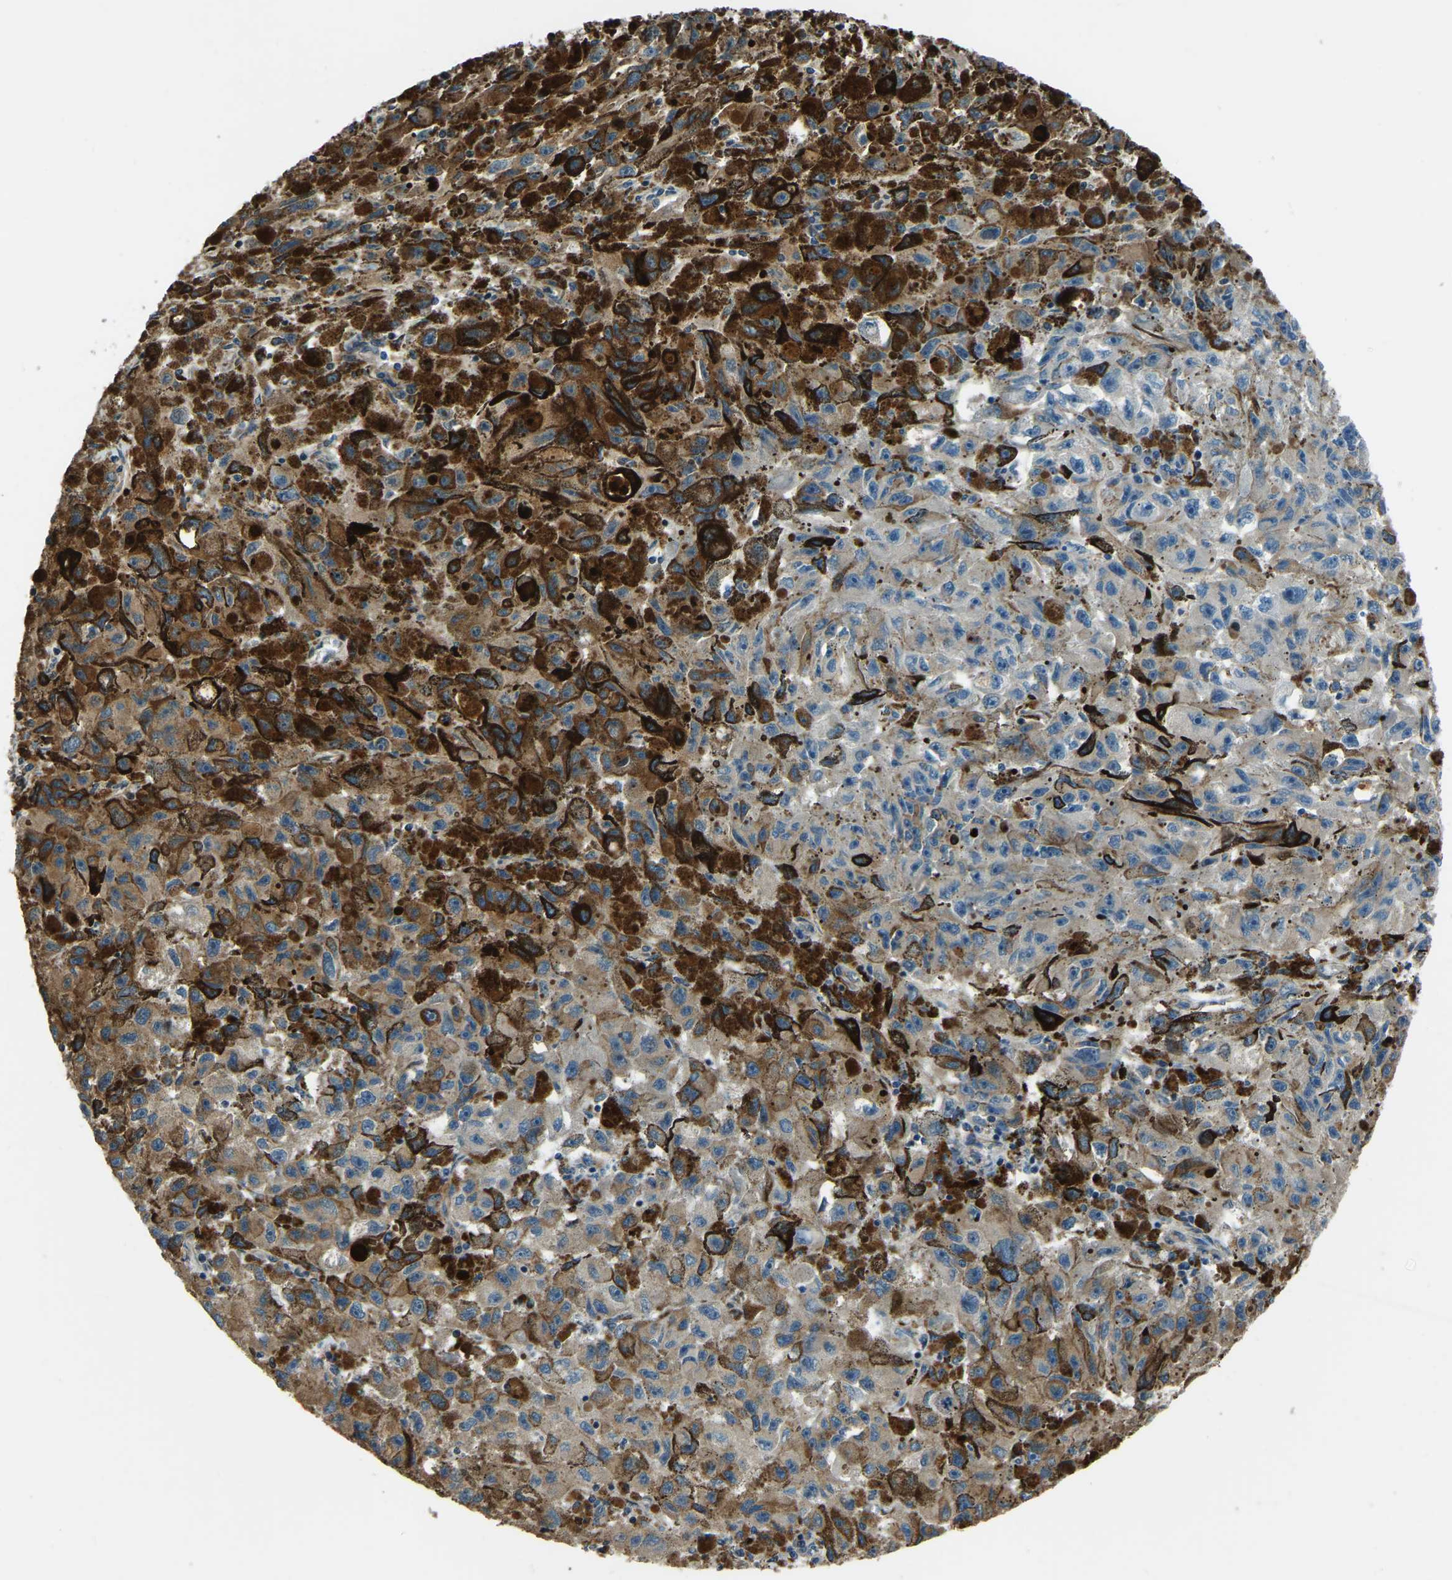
{"staining": {"intensity": "strong", "quantity": "25%-75%", "location": "cytoplasmic/membranous"}, "tissue": "melanoma", "cell_type": "Tumor cells", "image_type": "cancer", "snomed": [{"axis": "morphology", "description": "Malignant melanoma, NOS"}, {"axis": "topography", "description": "Skin"}], "caption": "Human malignant melanoma stained with a brown dye demonstrates strong cytoplasmic/membranous positive expression in about 25%-75% of tumor cells.", "gene": "COL3A1", "patient": {"sex": "female", "age": 104}}